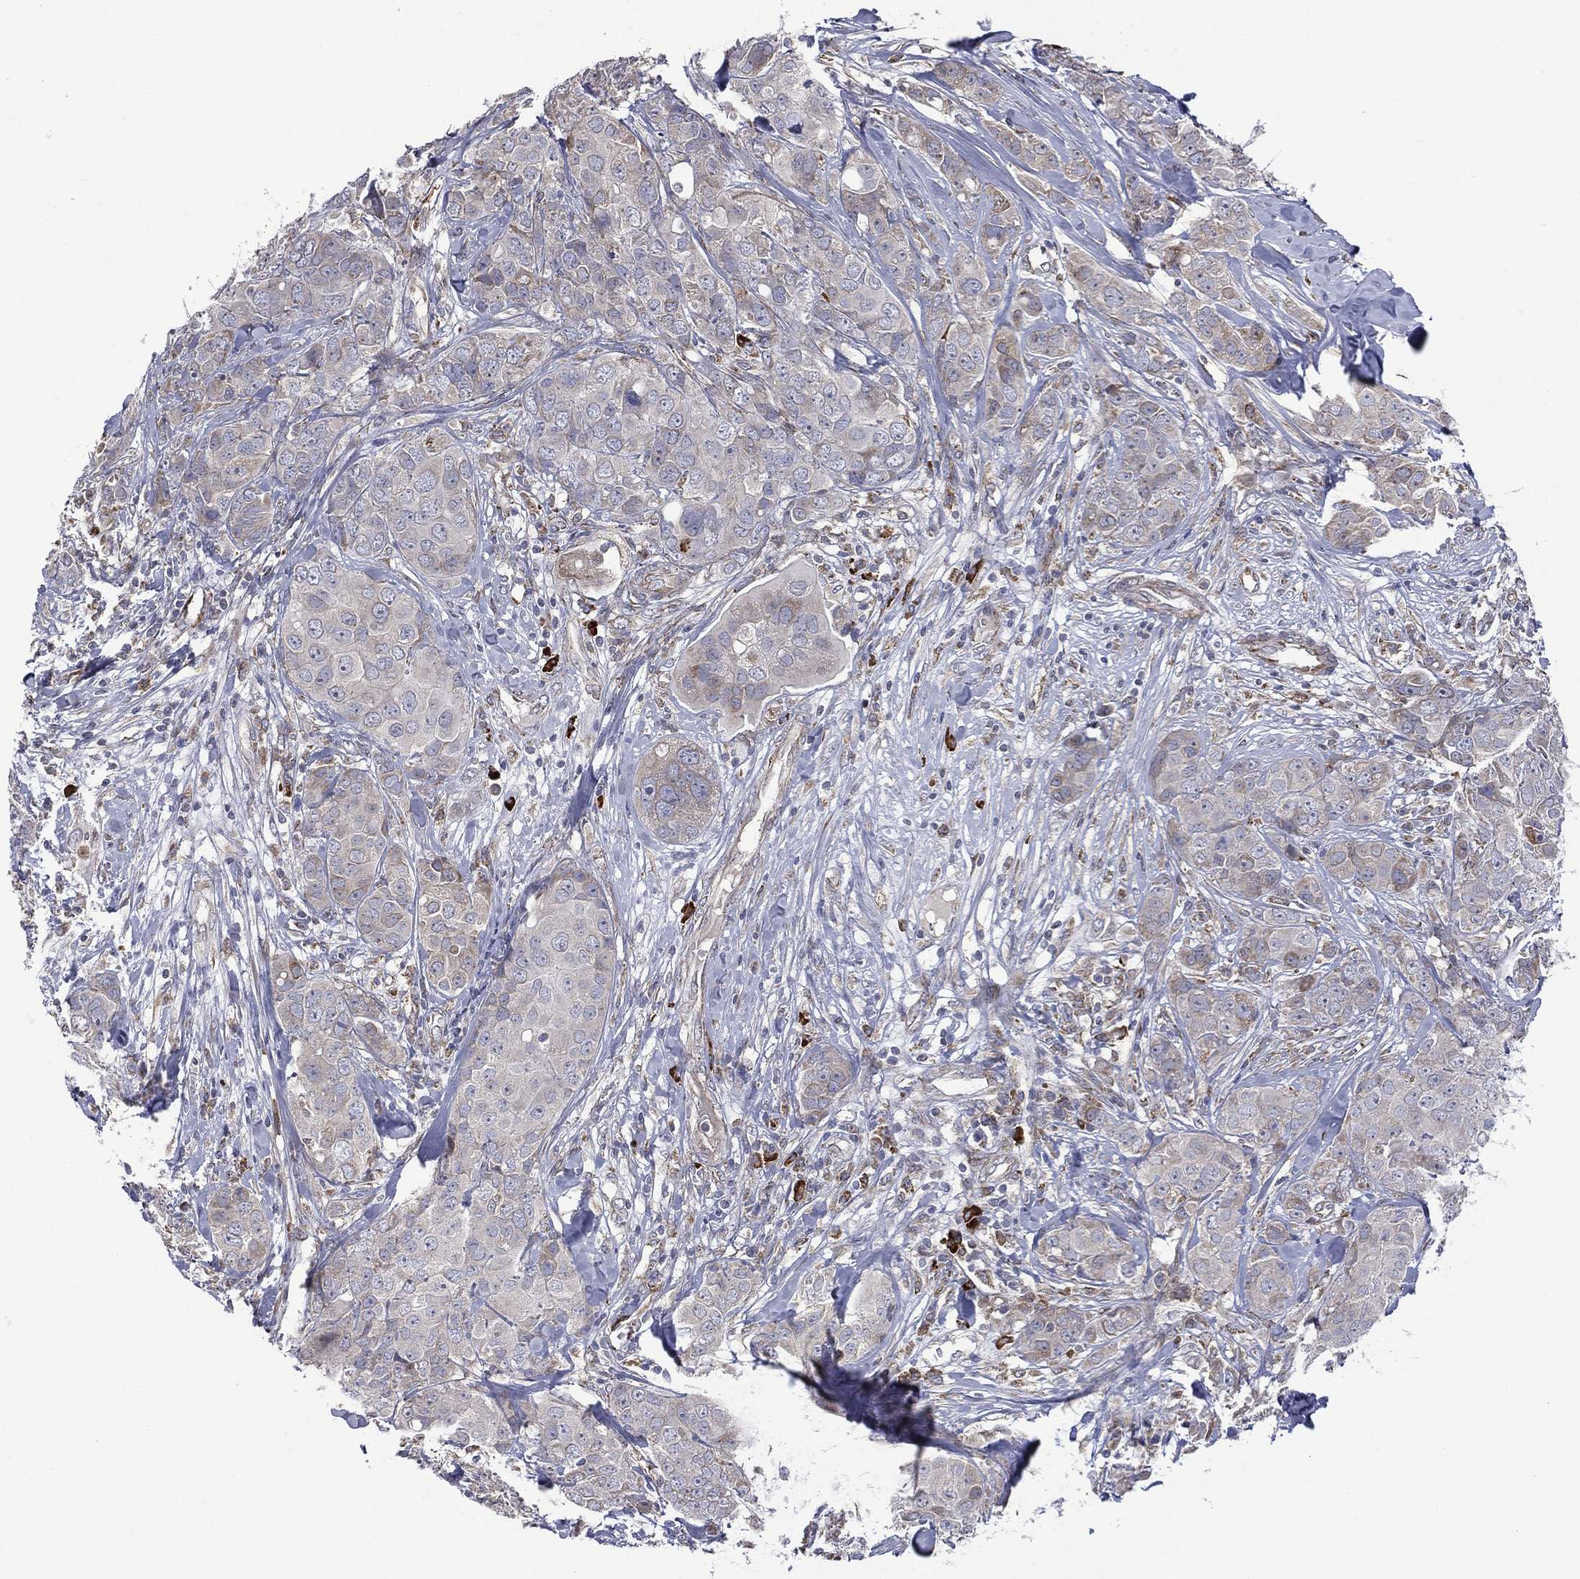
{"staining": {"intensity": "negative", "quantity": "none", "location": "none"}, "tissue": "breast cancer", "cell_type": "Tumor cells", "image_type": "cancer", "snomed": [{"axis": "morphology", "description": "Duct carcinoma"}, {"axis": "topography", "description": "Breast"}], "caption": "The image shows no significant staining in tumor cells of breast cancer (invasive ductal carcinoma). Nuclei are stained in blue.", "gene": "C20orf96", "patient": {"sex": "female", "age": 43}}